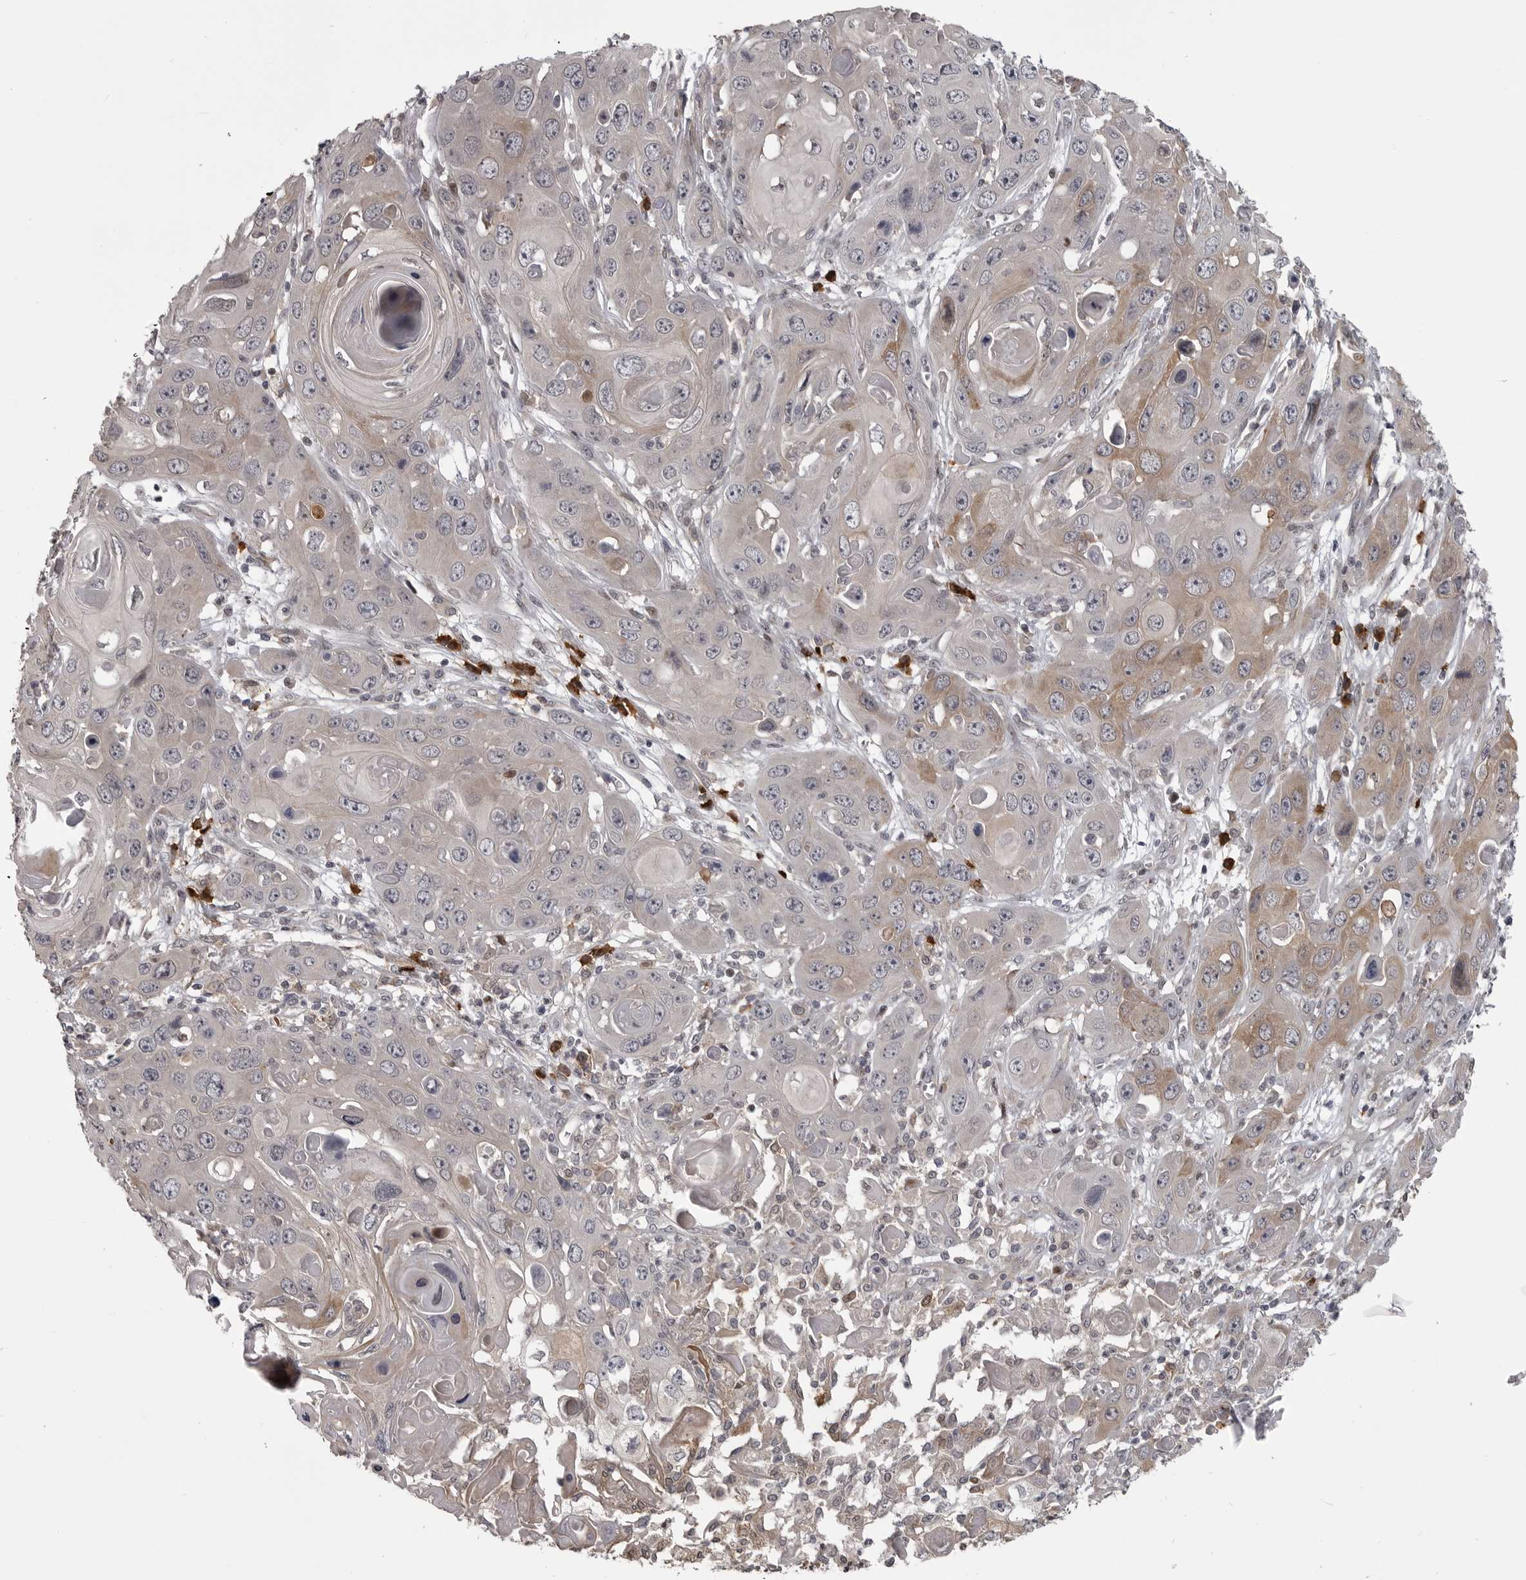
{"staining": {"intensity": "moderate", "quantity": "<25%", "location": "cytoplasmic/membranous"}, "tissue": "skin cancer", "cell_type": "Tumor cells", "image_type": "cancer", "snomed": [{"axis": "morphology", "description": "Squamous cell carcinoma, NOS"}, {"axis": "topography", "description": "Skin"}], "caption": "A low amount of moderate cytoplasmic/membranous positivity is appreciated in approximately <25% of tumor cells in squamous cell carcinoma (skin) tissue.", "gene": "SNX16", "patient": {"sex": "male", "age": 55}}